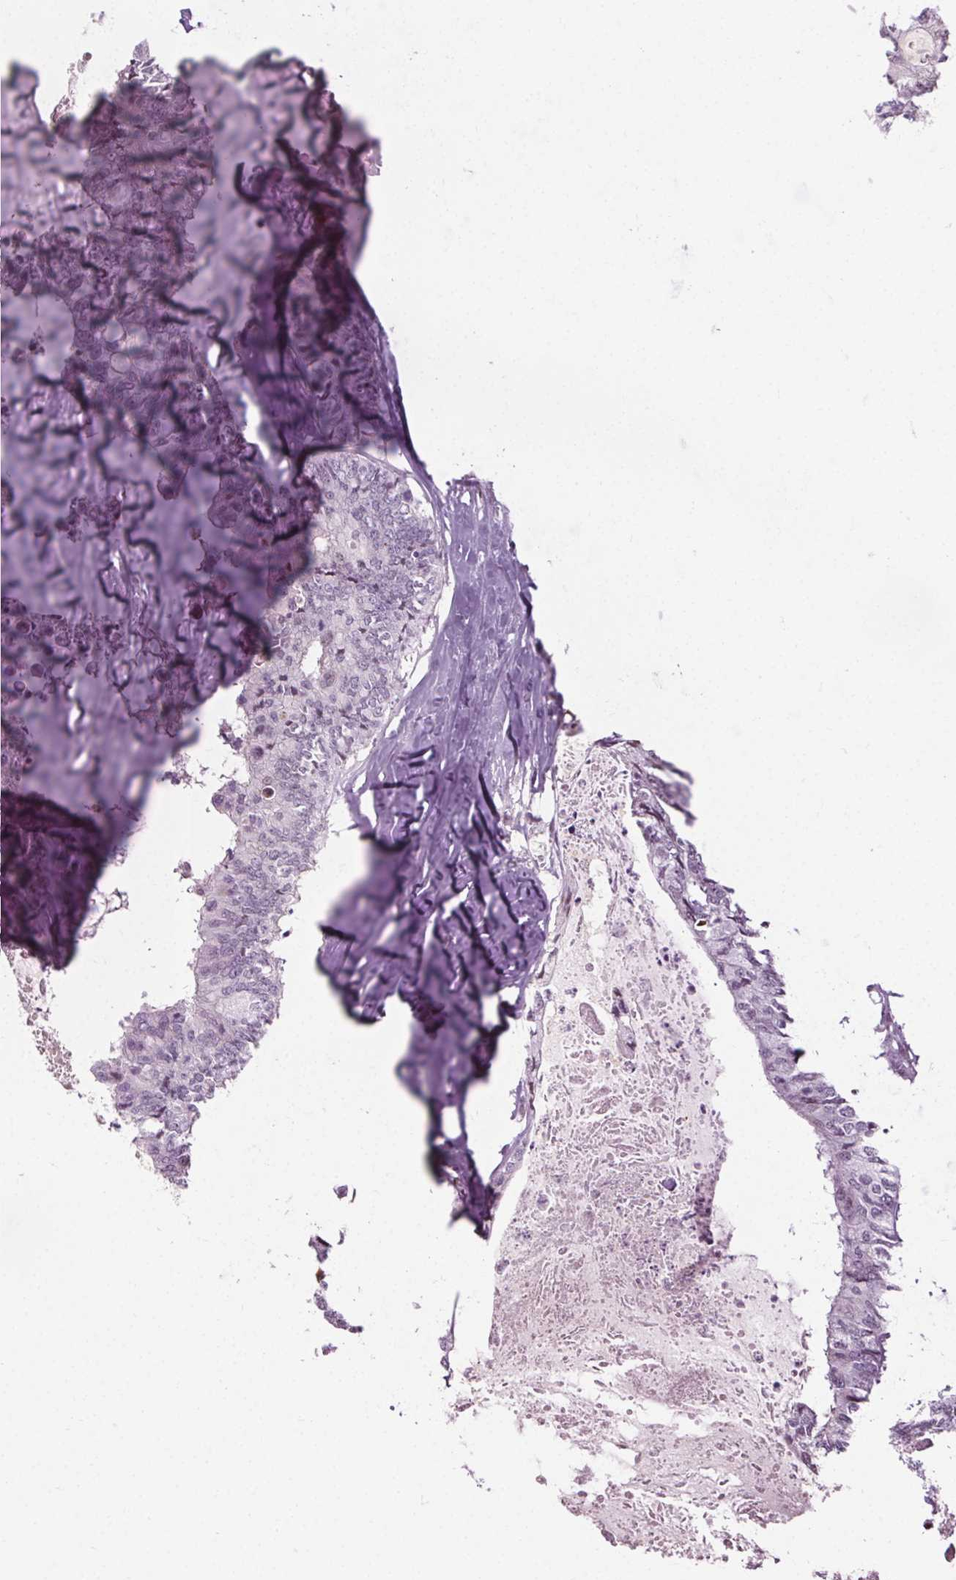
{"staining": {"intensity": "negative", "quantity": "none", "location": "none"}, "tissue": "colorectal cancer", "cell_type": "Tumor cells", "image_type": "cancer", "snomed": [{"axis": "morphology", "description": "Adenocarcinoma, NOS"}, {"axis": "topography", "description": "Colon"}, {"axis": "topography", "description": "Rectum"}], "caption": "A high-resolution micrograph shows immunohistochemistry (IHC) staining of colorectal cancer, which reveals no significant expression in tumor cells. The staining is performed using DAB (3,3'-diaminobenzidine) brown chromogen with nuclei counter-stained in using hematoxylin.", "gene": "CEBPA", "patient": {"sex": "male", "age": 57}}